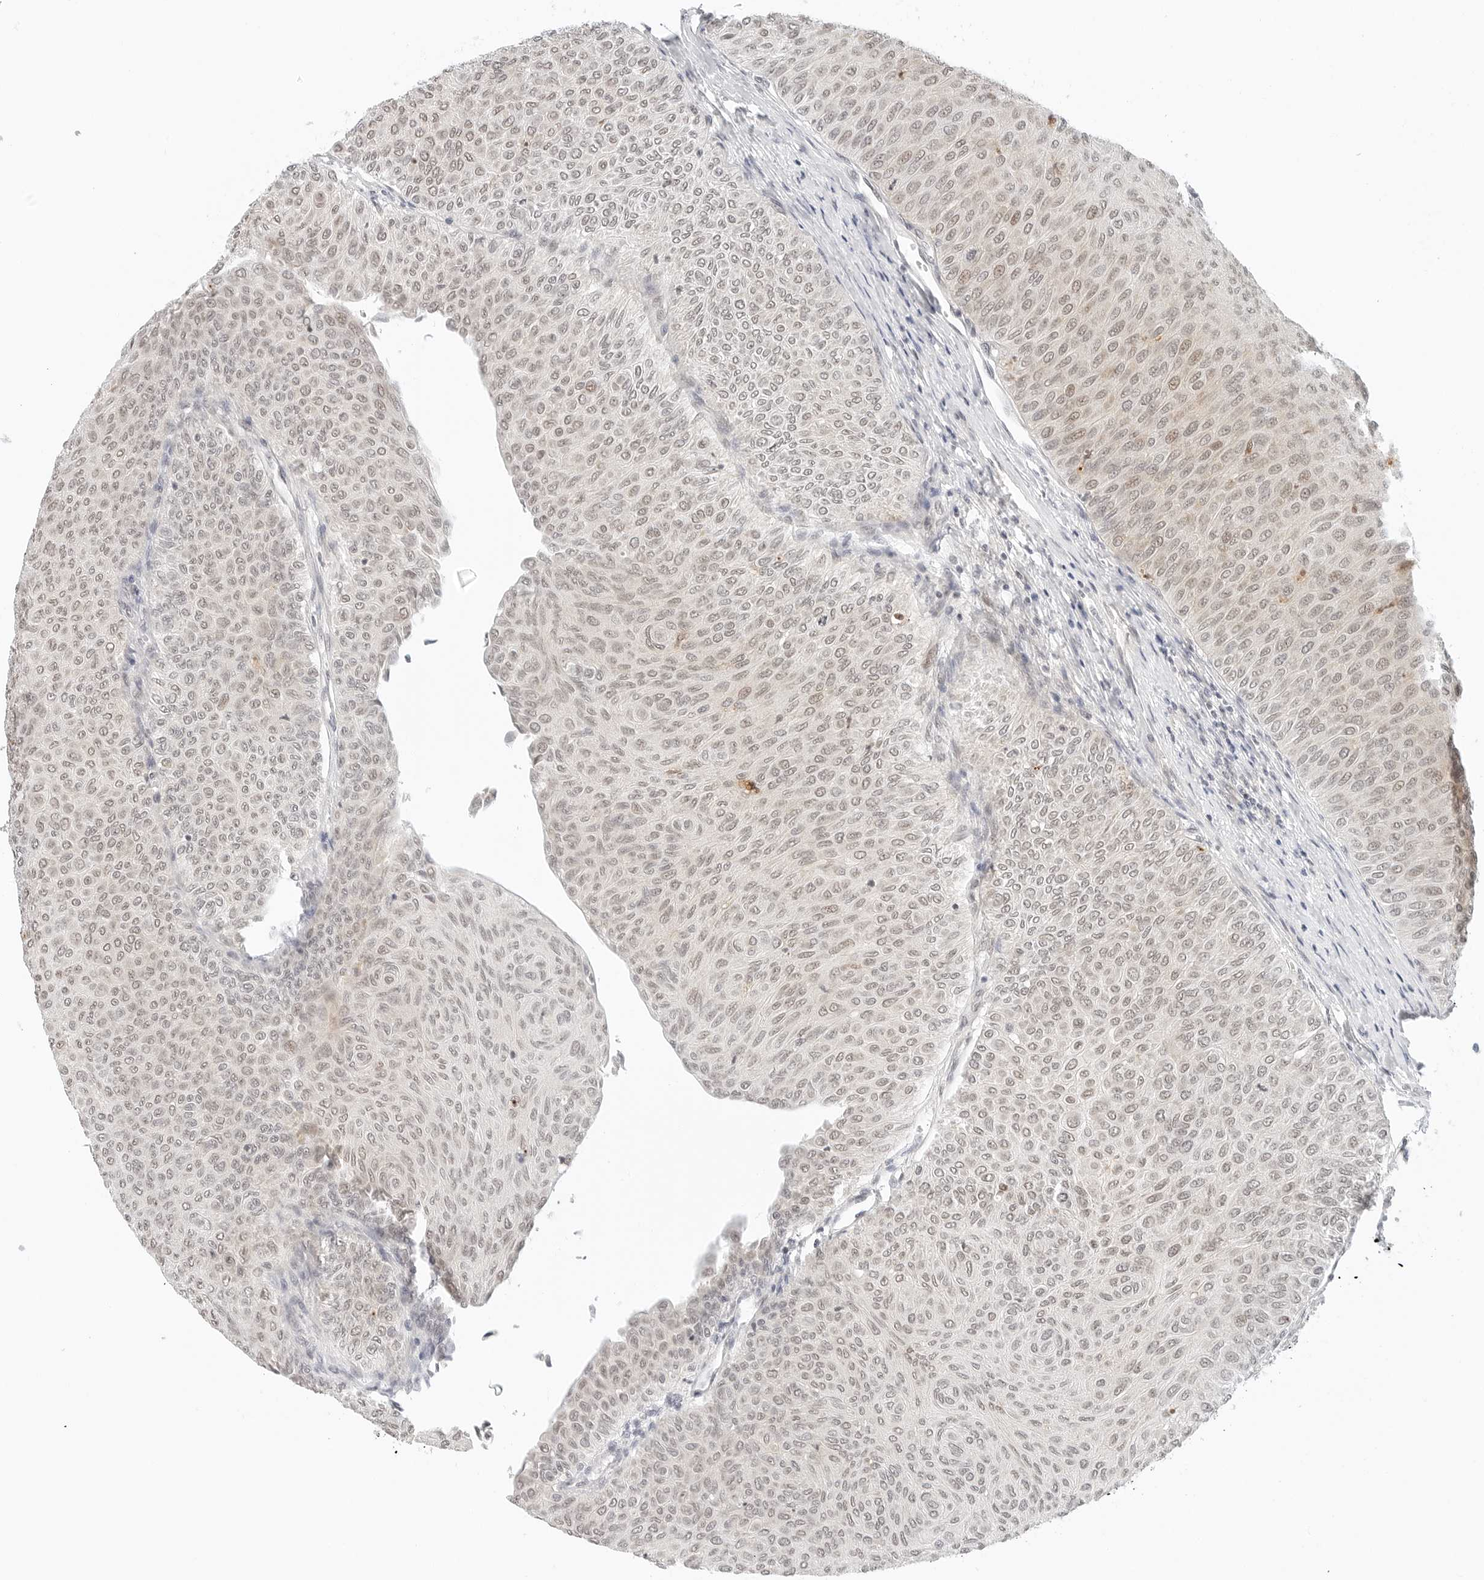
{"staining": {"intensity": "weak", "quantity": ">75%", "location": "nuclear"}, "tissue": "urothelial cancer", "cell_type": "Tumor cells", "image_type": "cancer", "snomed": [{"axis": "morphology", "description": "Urothelial carcinoma, Low grade"}, {"axis": "topography", "description": "Urinary bladder"}], "caption": "This is a micrograph of immunohistochemistry staining of urothelial carcinoma (low-grade), which shows weak staining in the nuclear of tumor cells.", "gene": "NEO1", "patient": {"sex": "male", "age": 78}}